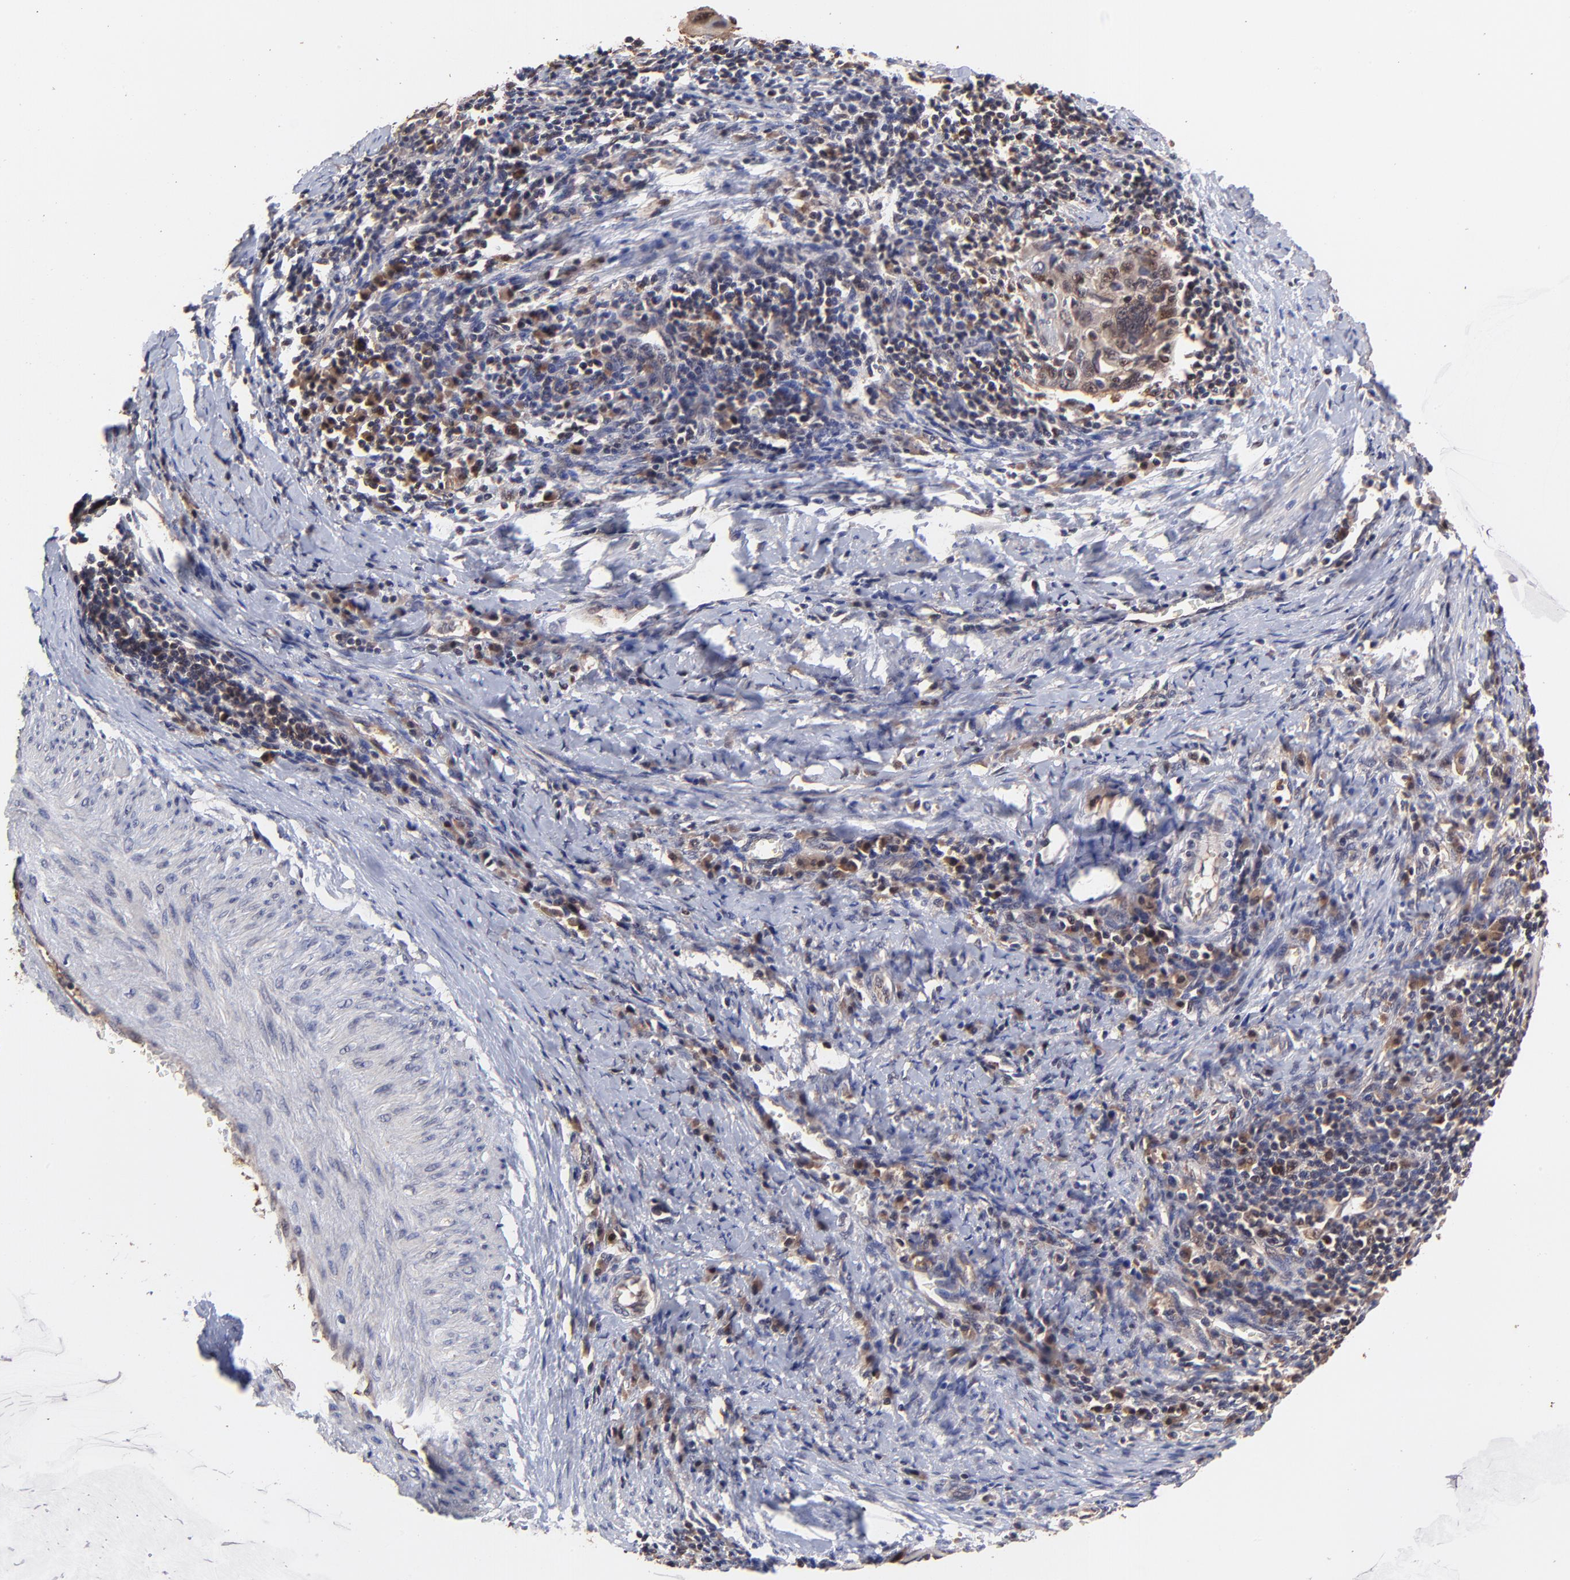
{"staining": {"intensity": "moderate", "quantity": ">75%", "location": "cytoplasmic/membranous,nuclear"}, "tissue": "cervical cancer", "cell_type": "Tumor cells", "image_type": "cancer", "snomed": [{"axis": "morphology", "description": "Squamous cell carcinoma, NOS"}, {"axis": "topography", "description": "Cervix"}], "caption": "A micrograph showing moderate cytoplasmic/membranous and nuclear expression in approximately >75% of tumor cells in cervical squamous cell carcinoma, as visualized by brown immunohistochemical staining.", "gene": "PSMA6", "patient": {"sex": "female", "age": 54}}